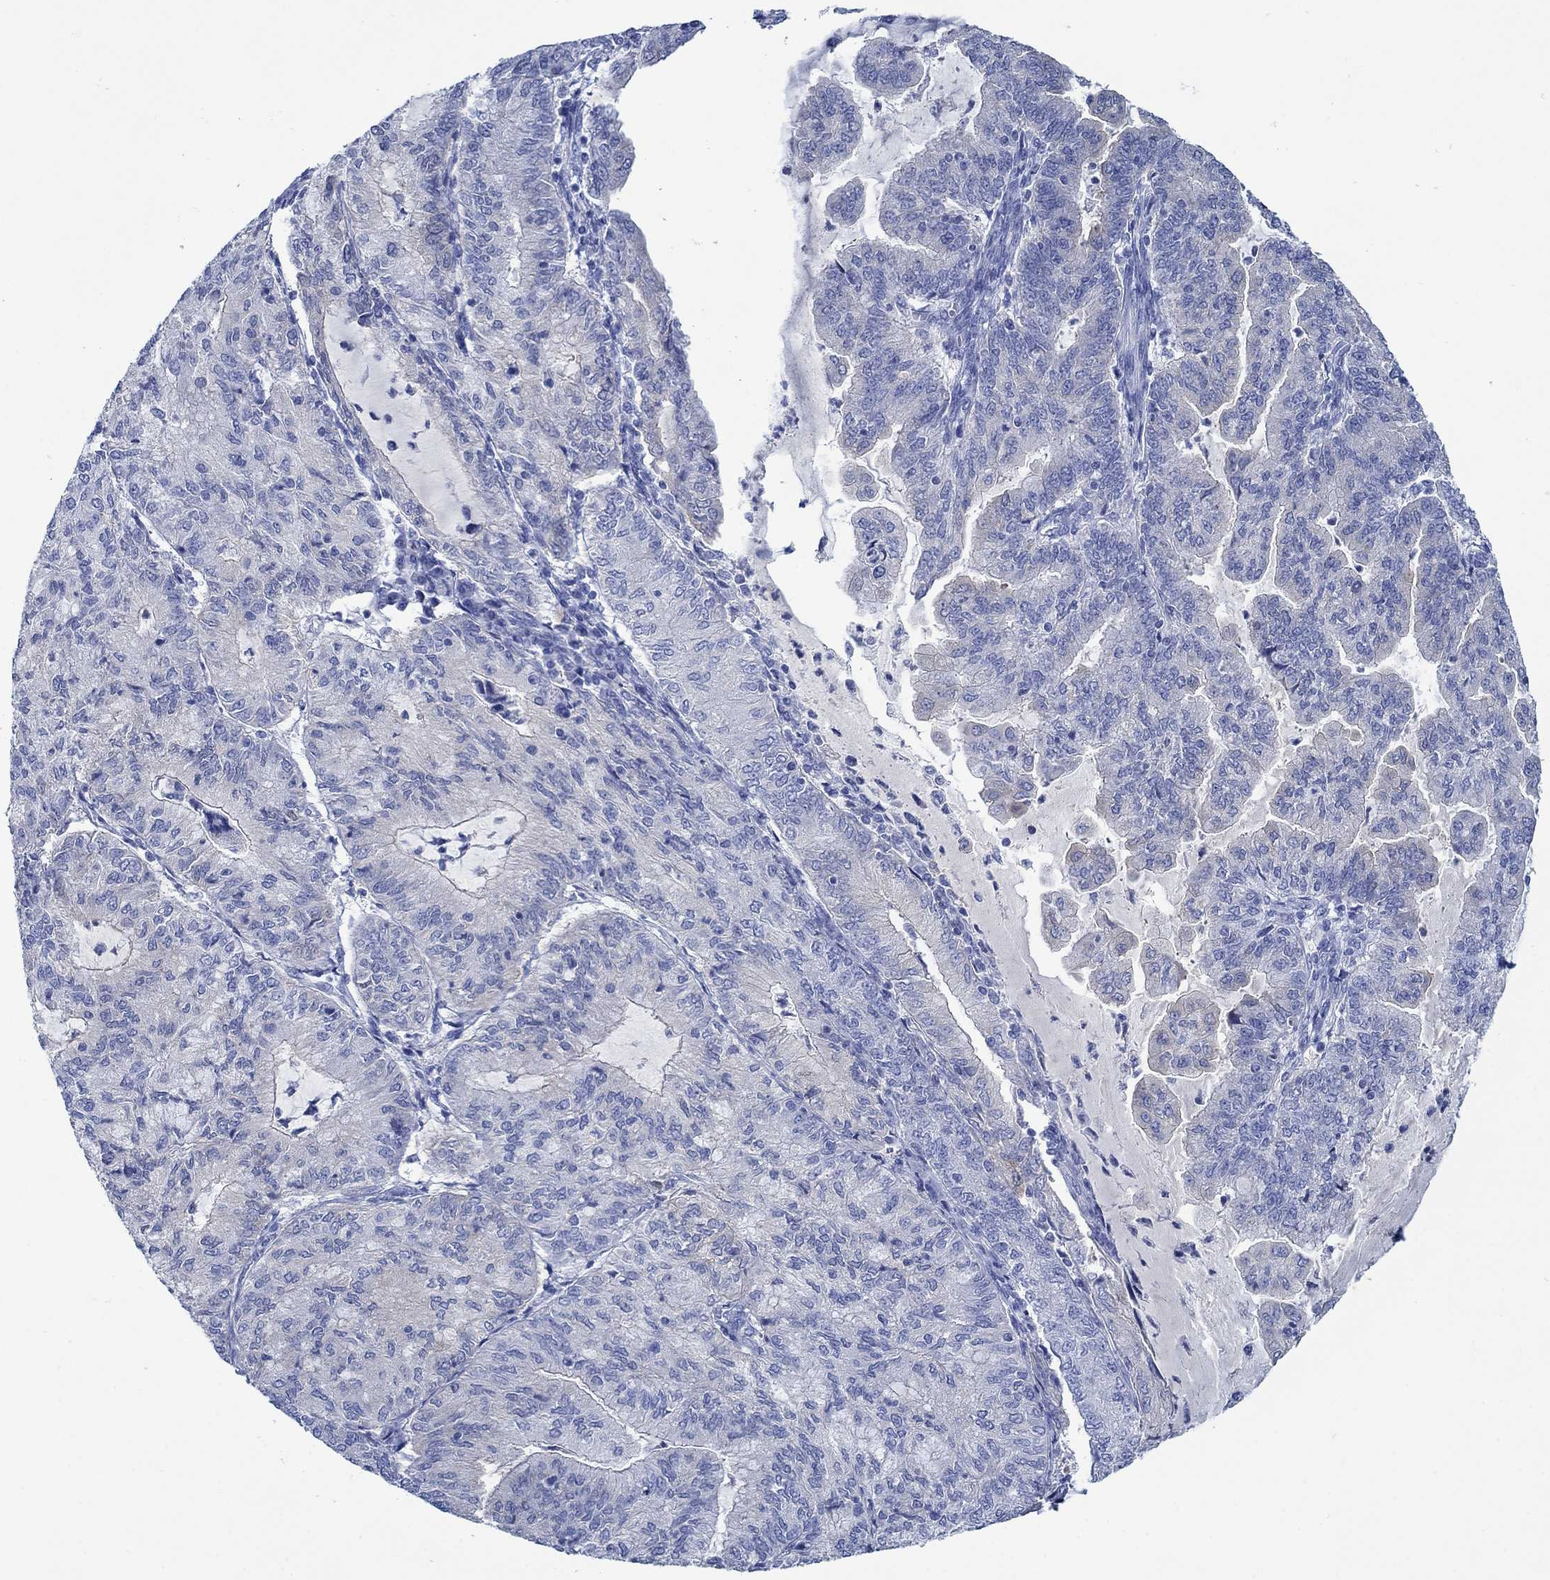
{"staining": {"intensity": "negative", "quantity": "none", "location": "none"}, "tissue": "endometrial cancer", "cell_type": "Tumor cells", "image_type": "cancer", "snomed": [{"axis": "morphology", "description": "Adenocarcinoma, NOS"}, {"axis": "topography", "description": "Endometrium"}], "caption": "Immunohistochemical staining of adenocarcinoma (endometrial) shows no significant staining in tumor cells. (DAB immunohistochemistry (IHC) visualized using brightfield microscopy, high magnification).", "gene": "TRIM16", "patient": {"sex": "female", "age": 82}}